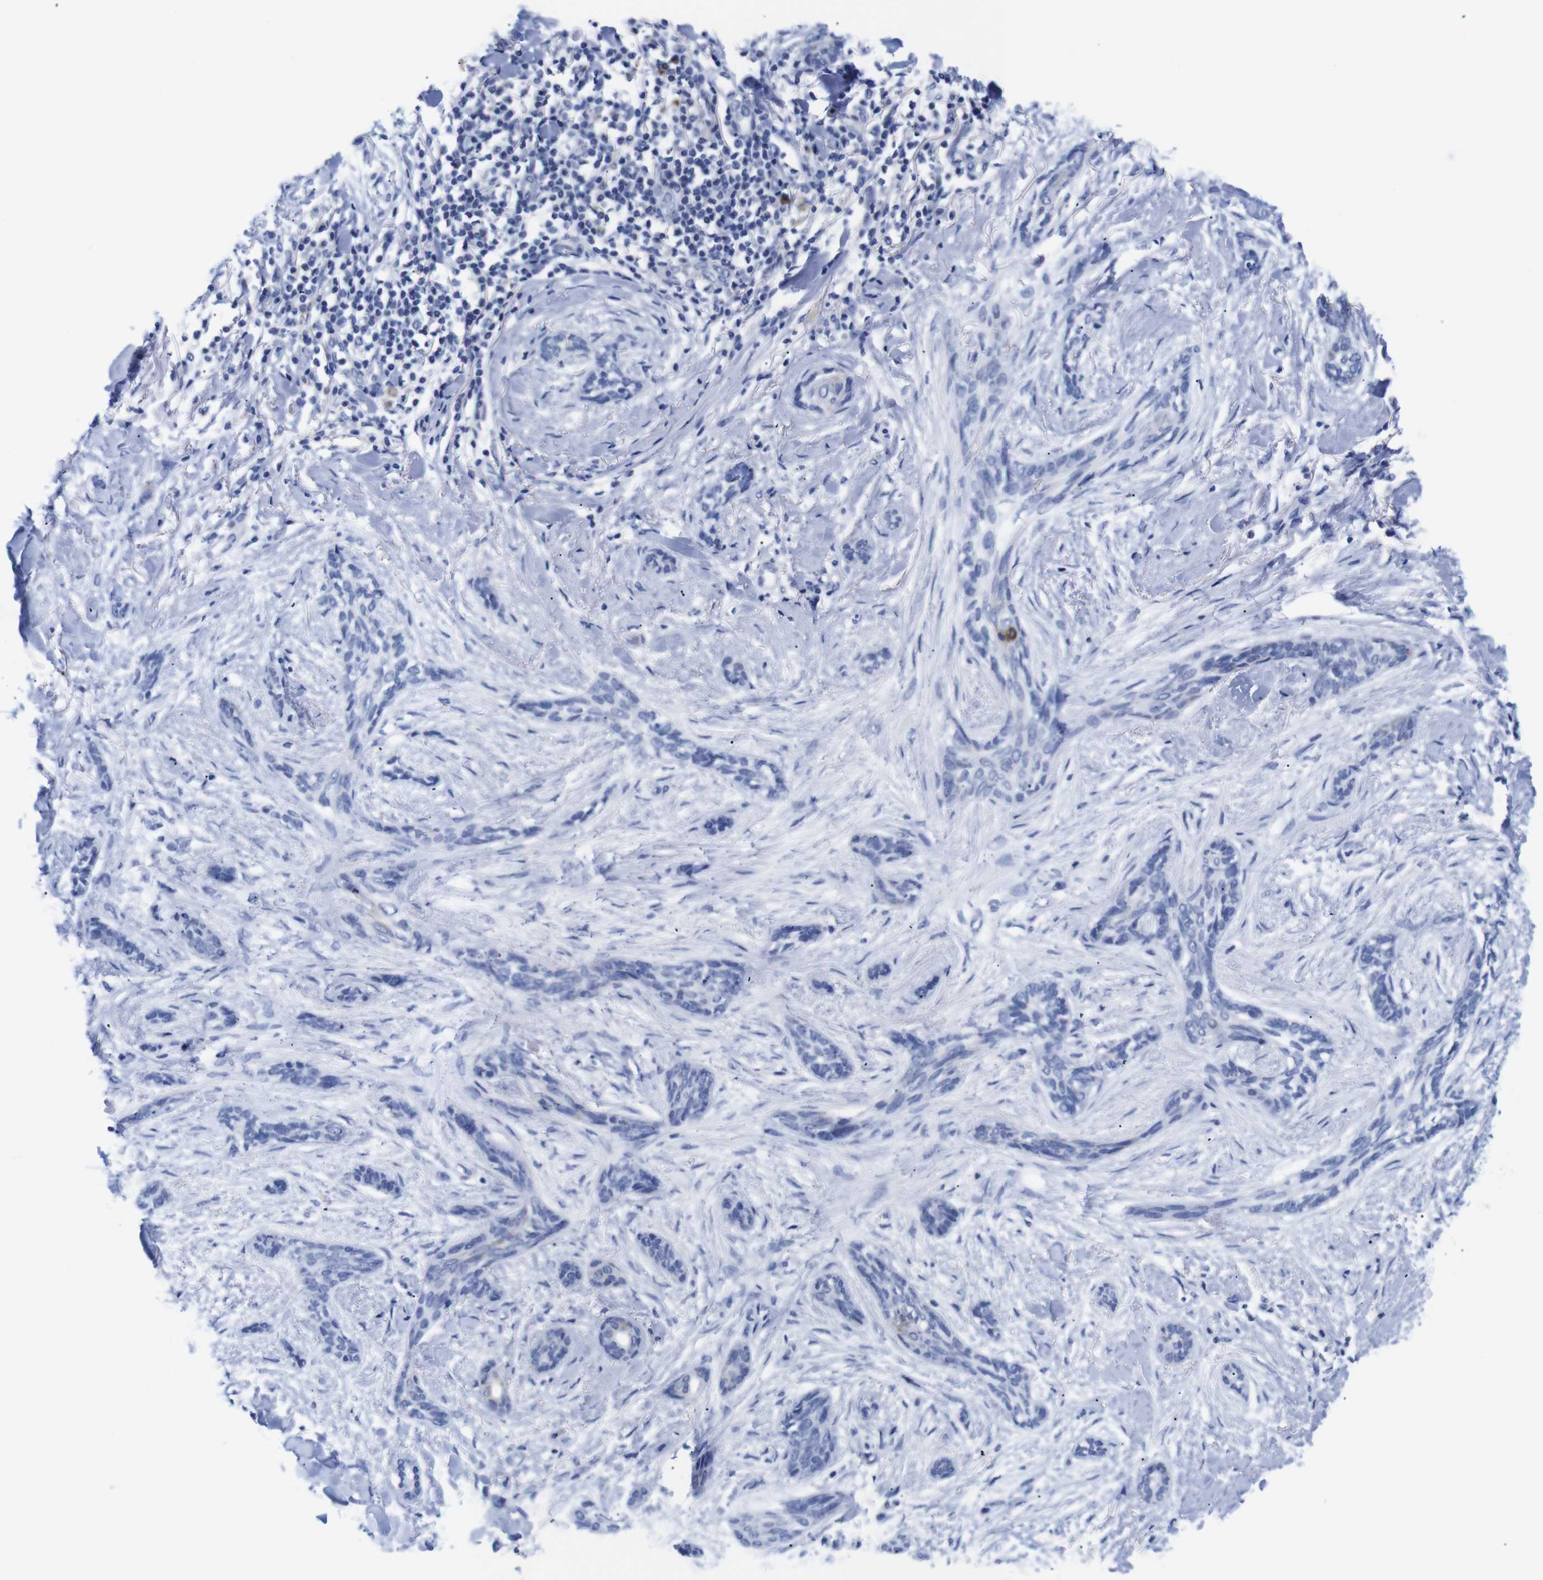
{"staining": {"intensity": "negative", "quantity": "none", "location": "none"}, "tissue": "skin cancer", "cell_type": "Tumor cells", "image_type": "cancer", "snomed": [{"axis": "morphology", "description": "Basal cell carcinoma"}, {"axis": "morphology", "description": "Adnexal tumor, benign"}, {"axis": "topography", "description": "Skin"}], "caption": "This histopathology image is of skin benign adnexal tumor stained with IHC to label a protein in brown with the nuclei are counter-stained blue. There is no positivity in tumor cells.", "gene": "LRRC55", "patient": {"sex": "female", "age": 42}}